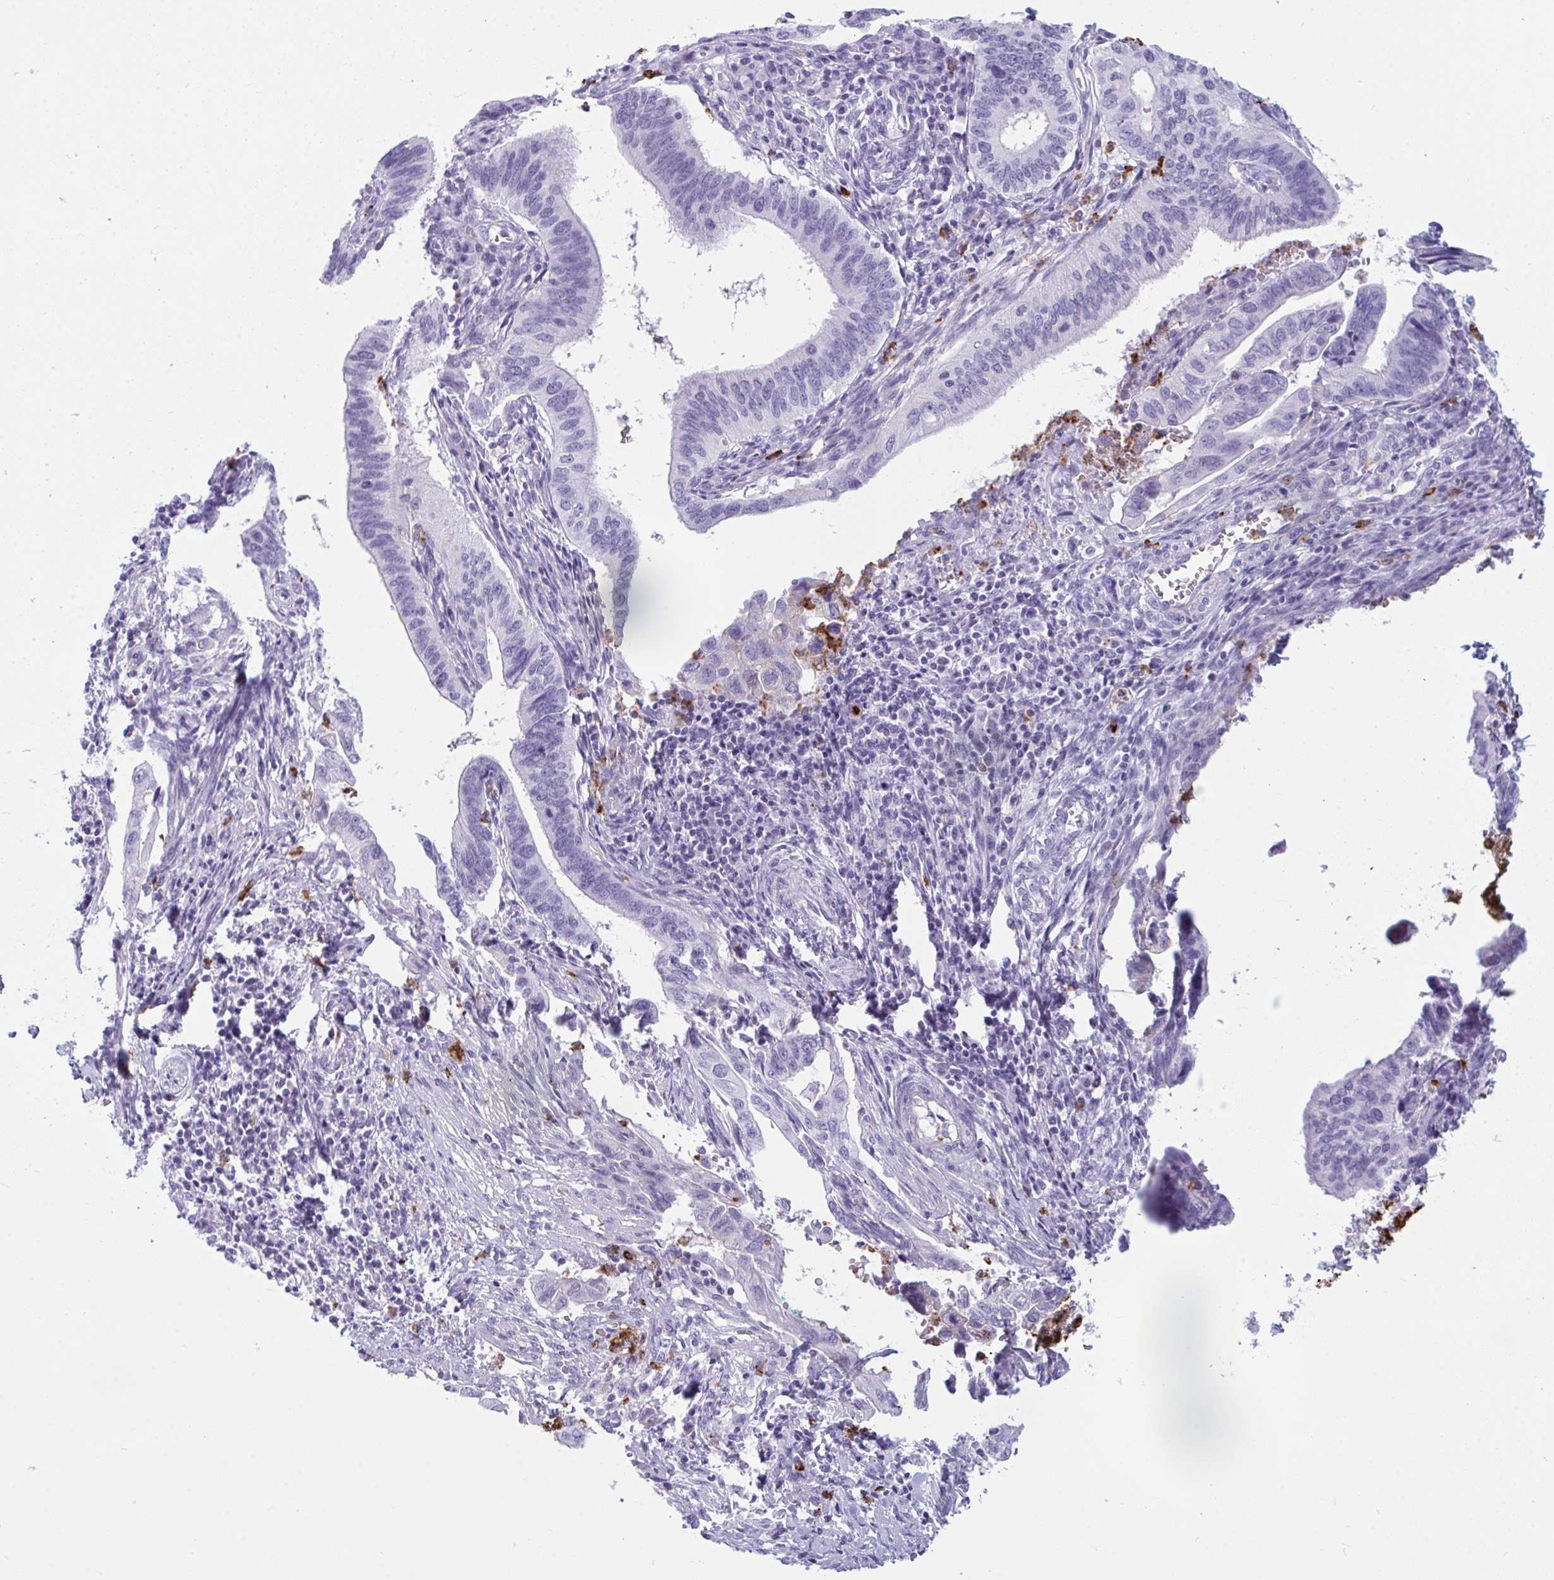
{"staining": {"intensity": "negative", "quantity": "none", "location": "none"}, "tissue": "cervical cancer", "cell_type": "Tumor cells", "image_type": "cancer", "snomed": [{"axis": "morphology", "description": "Adenocarcinoma, NOS"}, {"axis": "topography", "description": "Cervix"}], "caption": "Immunohistochemistry micrograph of human cervical cancer (adenocarcinoma) stained for a protein (brown), which reveals no positivity in tumor cells.", "gene": "ARHGAP42", "patient": {"sex": "female", "age": 42}}